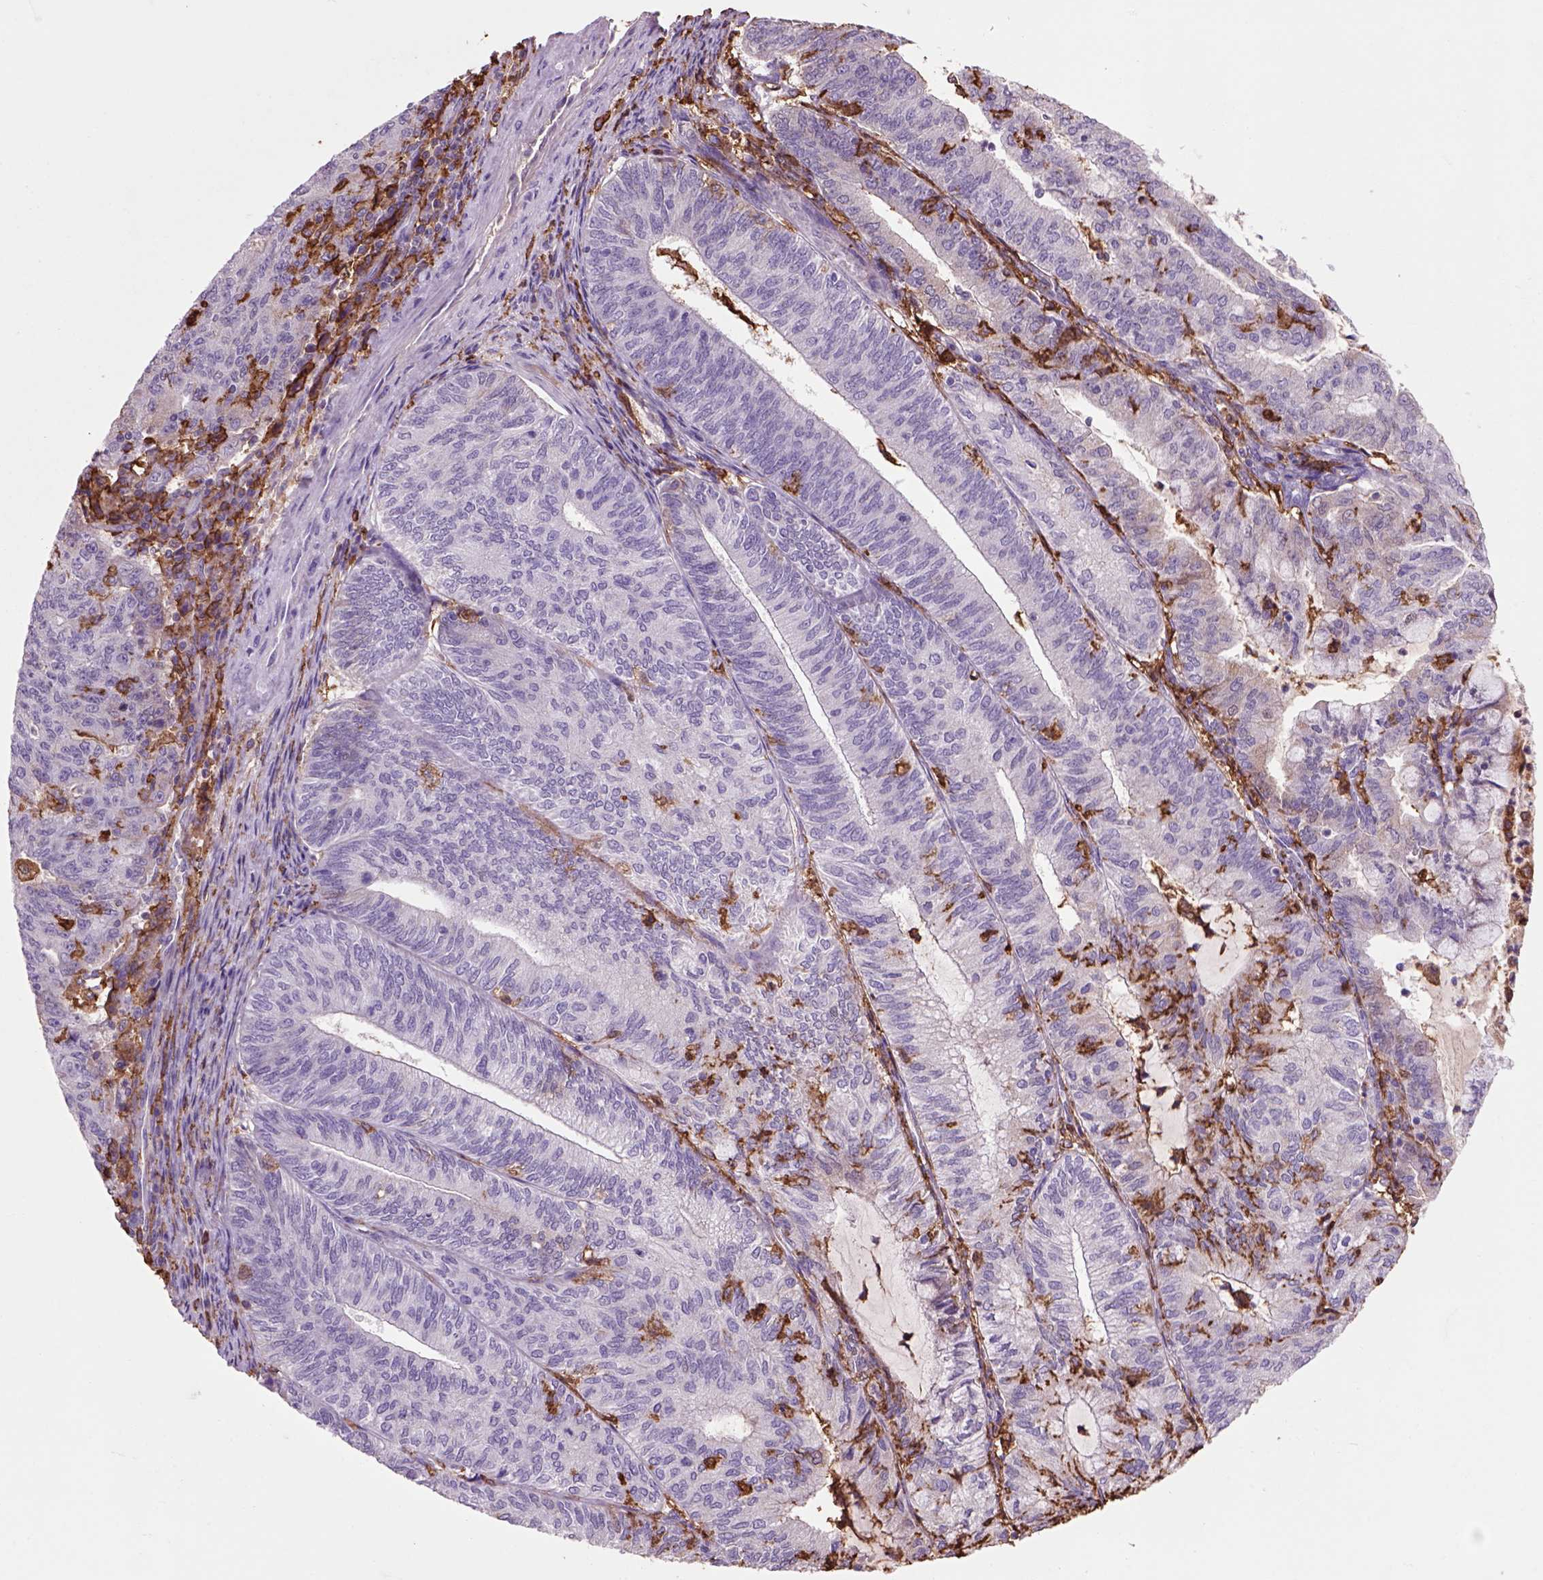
{"staining": {"intensity": "negative", "quantity": "none", "location": "none"}, "tissue": "endometrial cancer", "cell_type": "Tumor cells", "image_type": "cancer", "snomed": [{"axis": "morphology", "description": "Adenocarcinoma, NOS"}, {"axis": "topography", "description": "Endometrium"}], "caption": "Adenocarcinoma (endometrial) stained for a protein using immunohistochemistry (IHC) exhibits no staining tumor cells.", "gene": "CD14", "patient": {"sex": "female", "age": 82}}